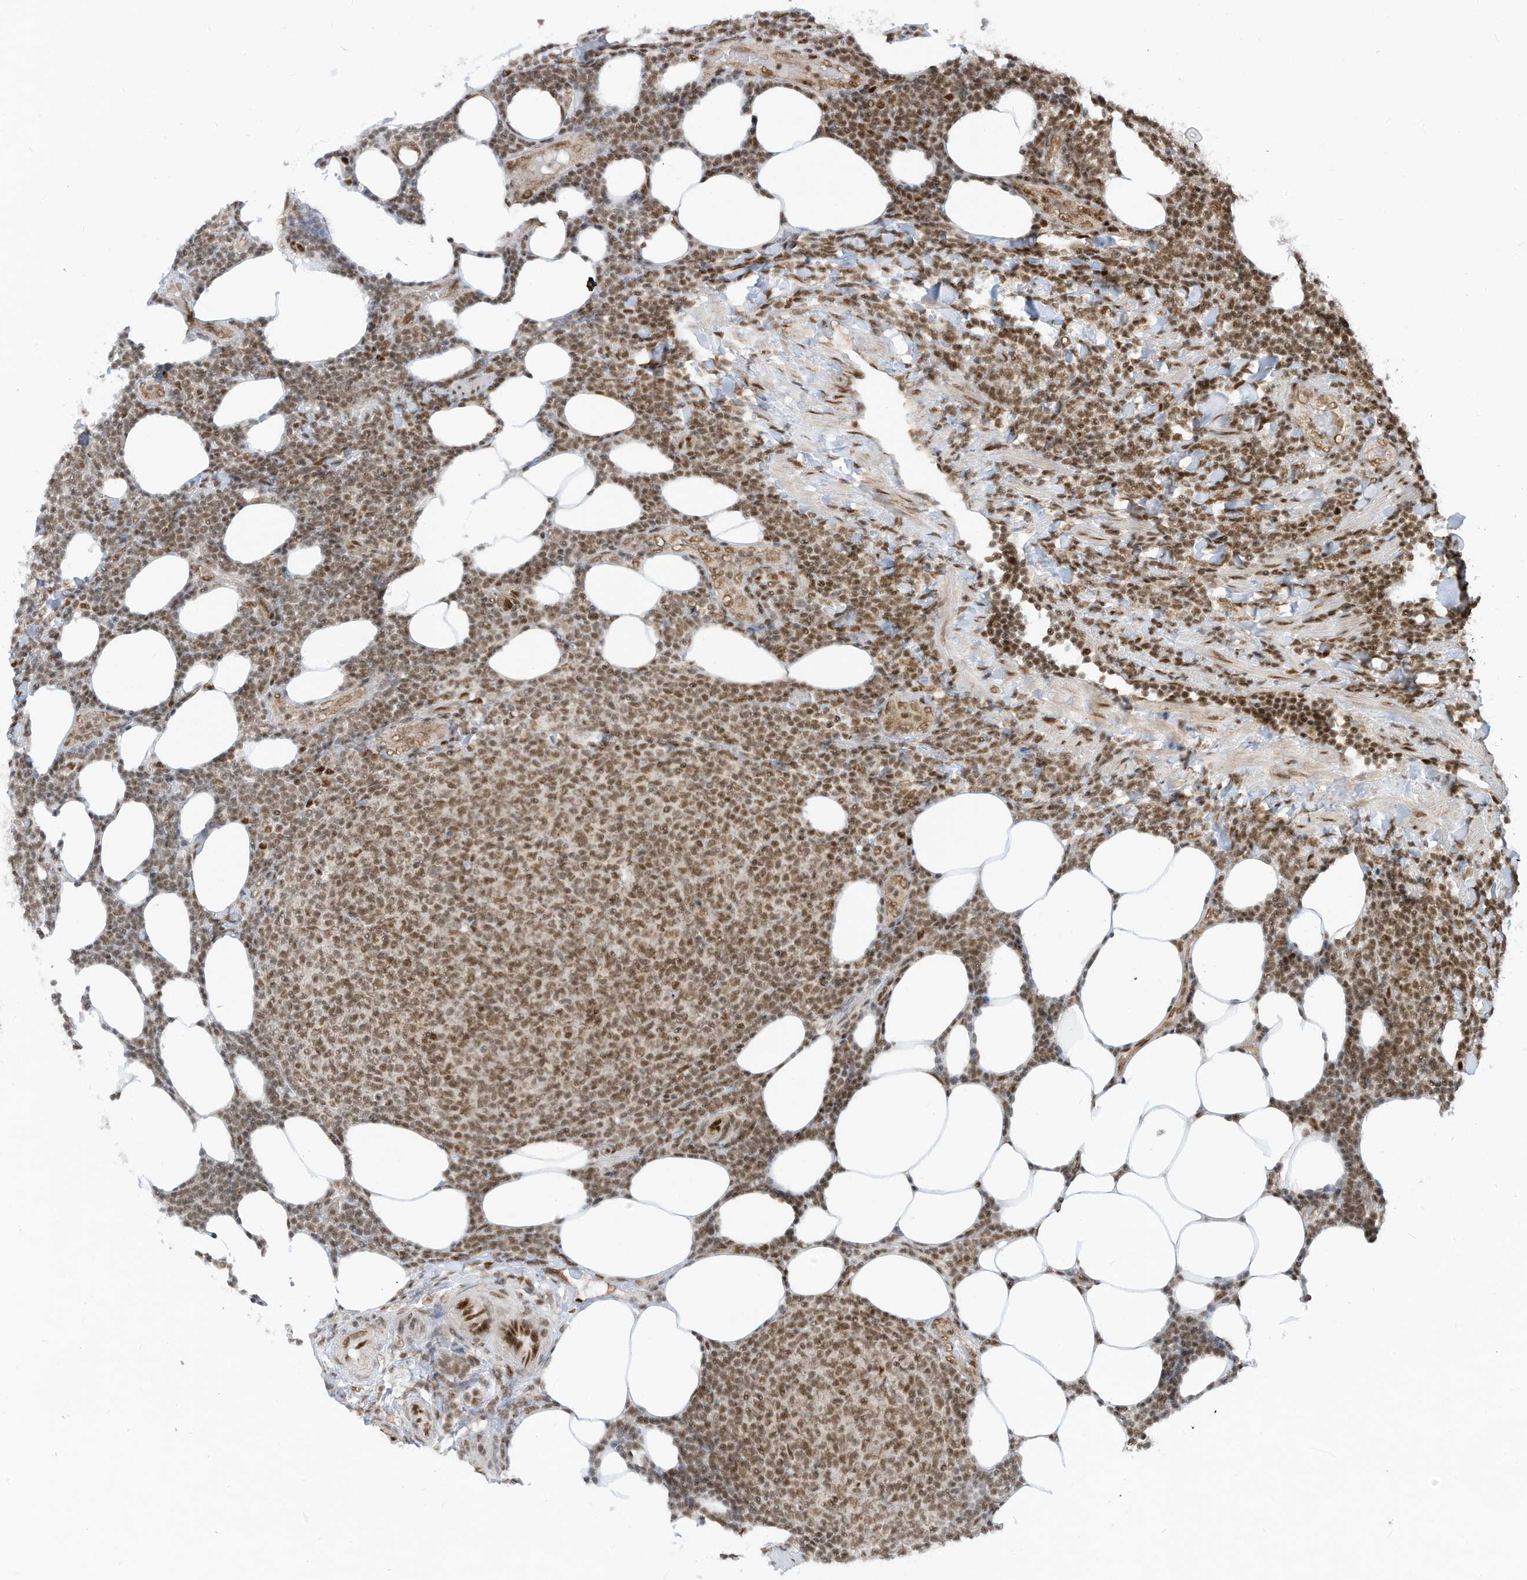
{"staining": {"intensity": "moderate", "quantity": ">75%", "location": "nuclear"}, "tissue": "lymphoma", "cell_type": "Tumor cells", "image_type": "cancer", "snomed": [{"axis": "morphology", "description": "Malignant lymphoma, non-Hodgkin's type, Low grade"}, {"axis": "topography", "description": "Lymph node"}], "caption": "DAB immunohistochemical staining of human lymphoma demonstrates moderate nuclear protein positivity in about >75% of tumor cells.", "gene": "AURKAIP1", "patient": {"sex": "male", "age": 66}}